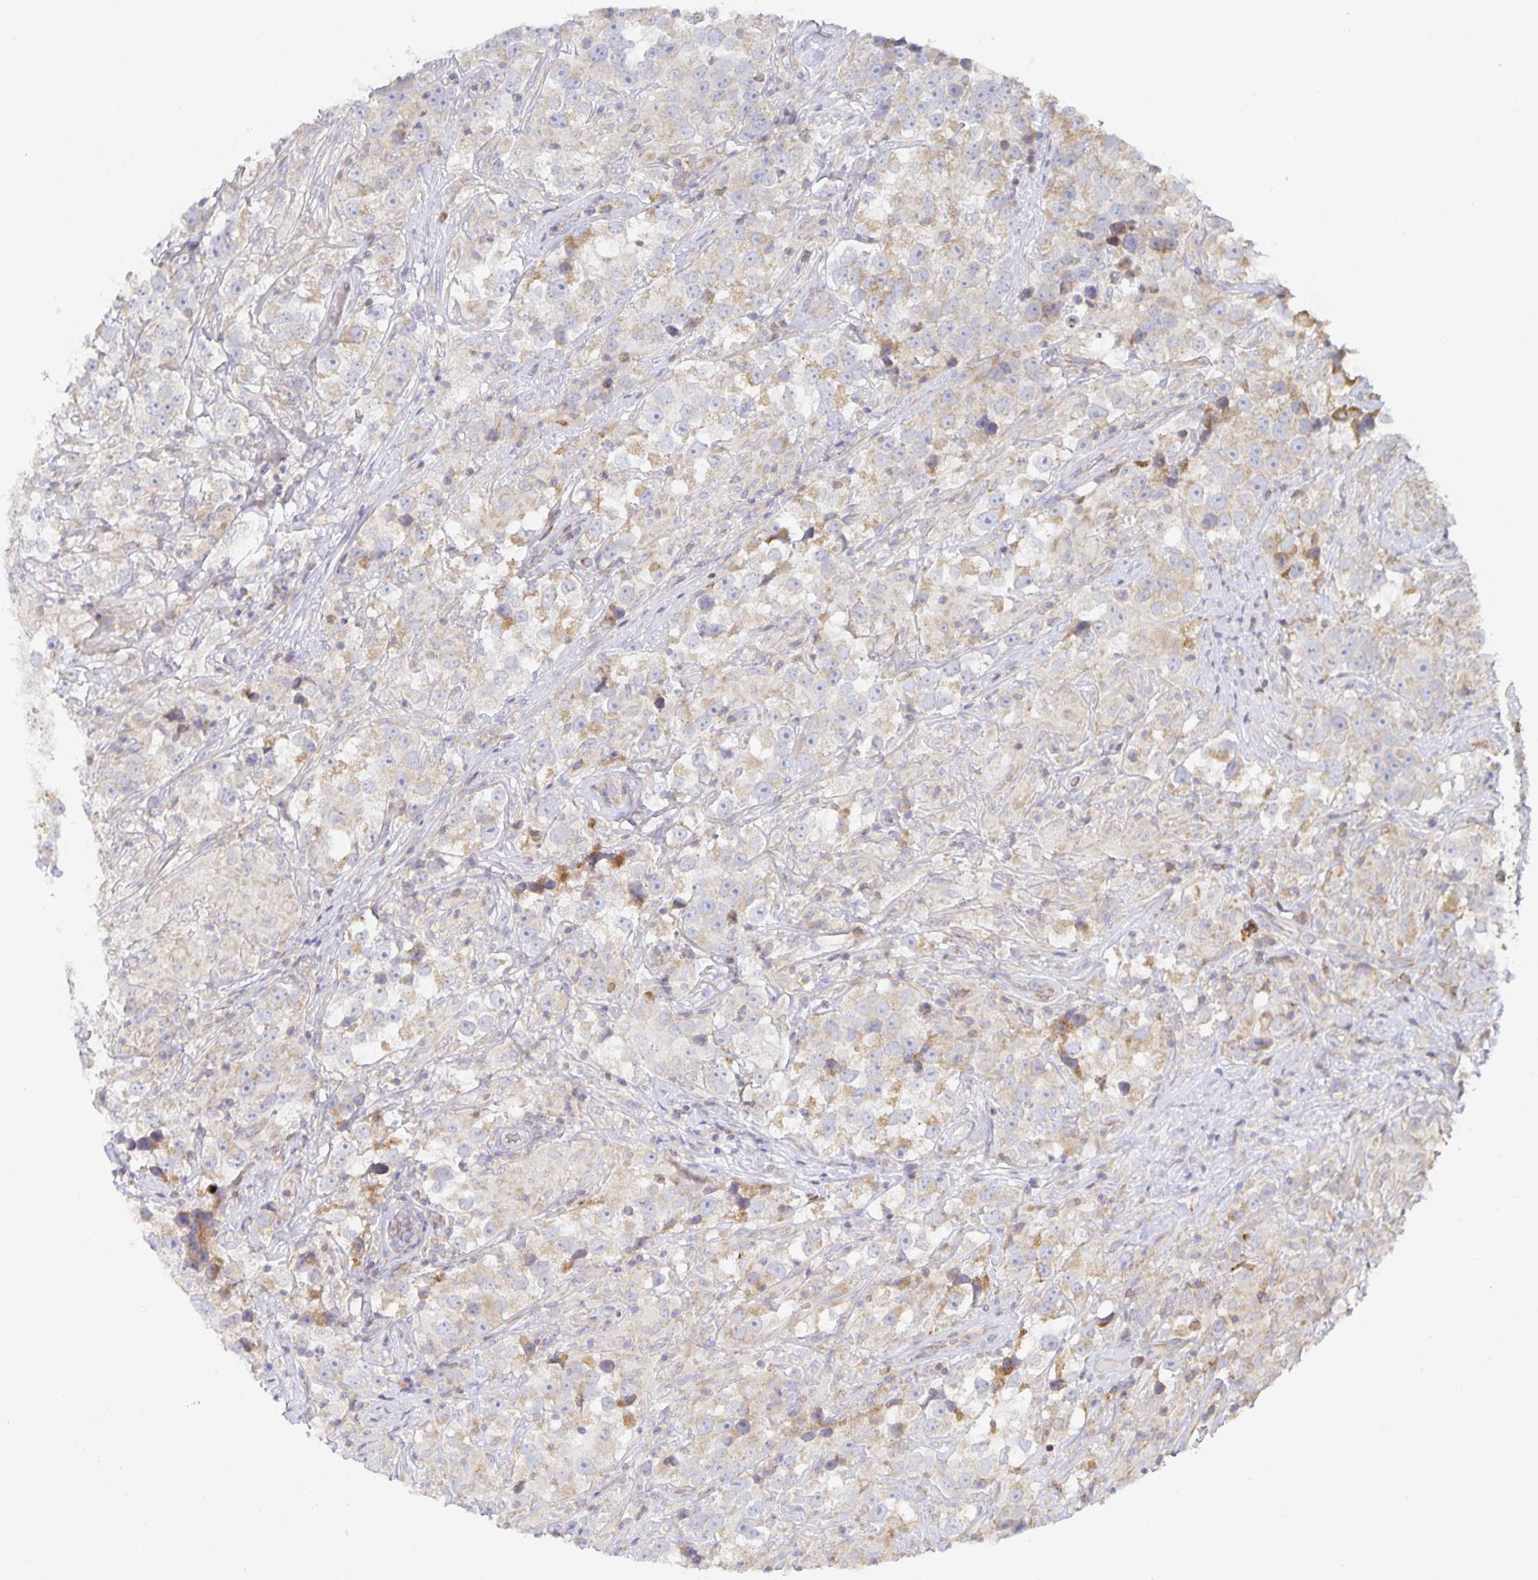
{"staining": {"intensity": "weak", "quantity": "25%-75%", "location": "cytoplasmic/membranous"}, "tissue": "testis cancer", "cell_type": "Tumor cells", "image_type": "cancer", "snomed": [{"axis": "morphology", "description": "Seminoma, NOS"}, {"axis": "topography", "description": "Testis"}], "caption": "The photomicrograph exhibits immunohistochemical staining of testis seminoma. There is weak cytoplasmic/membranous expression is appreciated in about 25%-75% of tumor cells. Using DAB (brown) and hematoxylin (blue) stains, captured at high magnification using brightfield microscopy.", "gene": "NOMO1", "patient": {"sex": "male", "age": 46}}